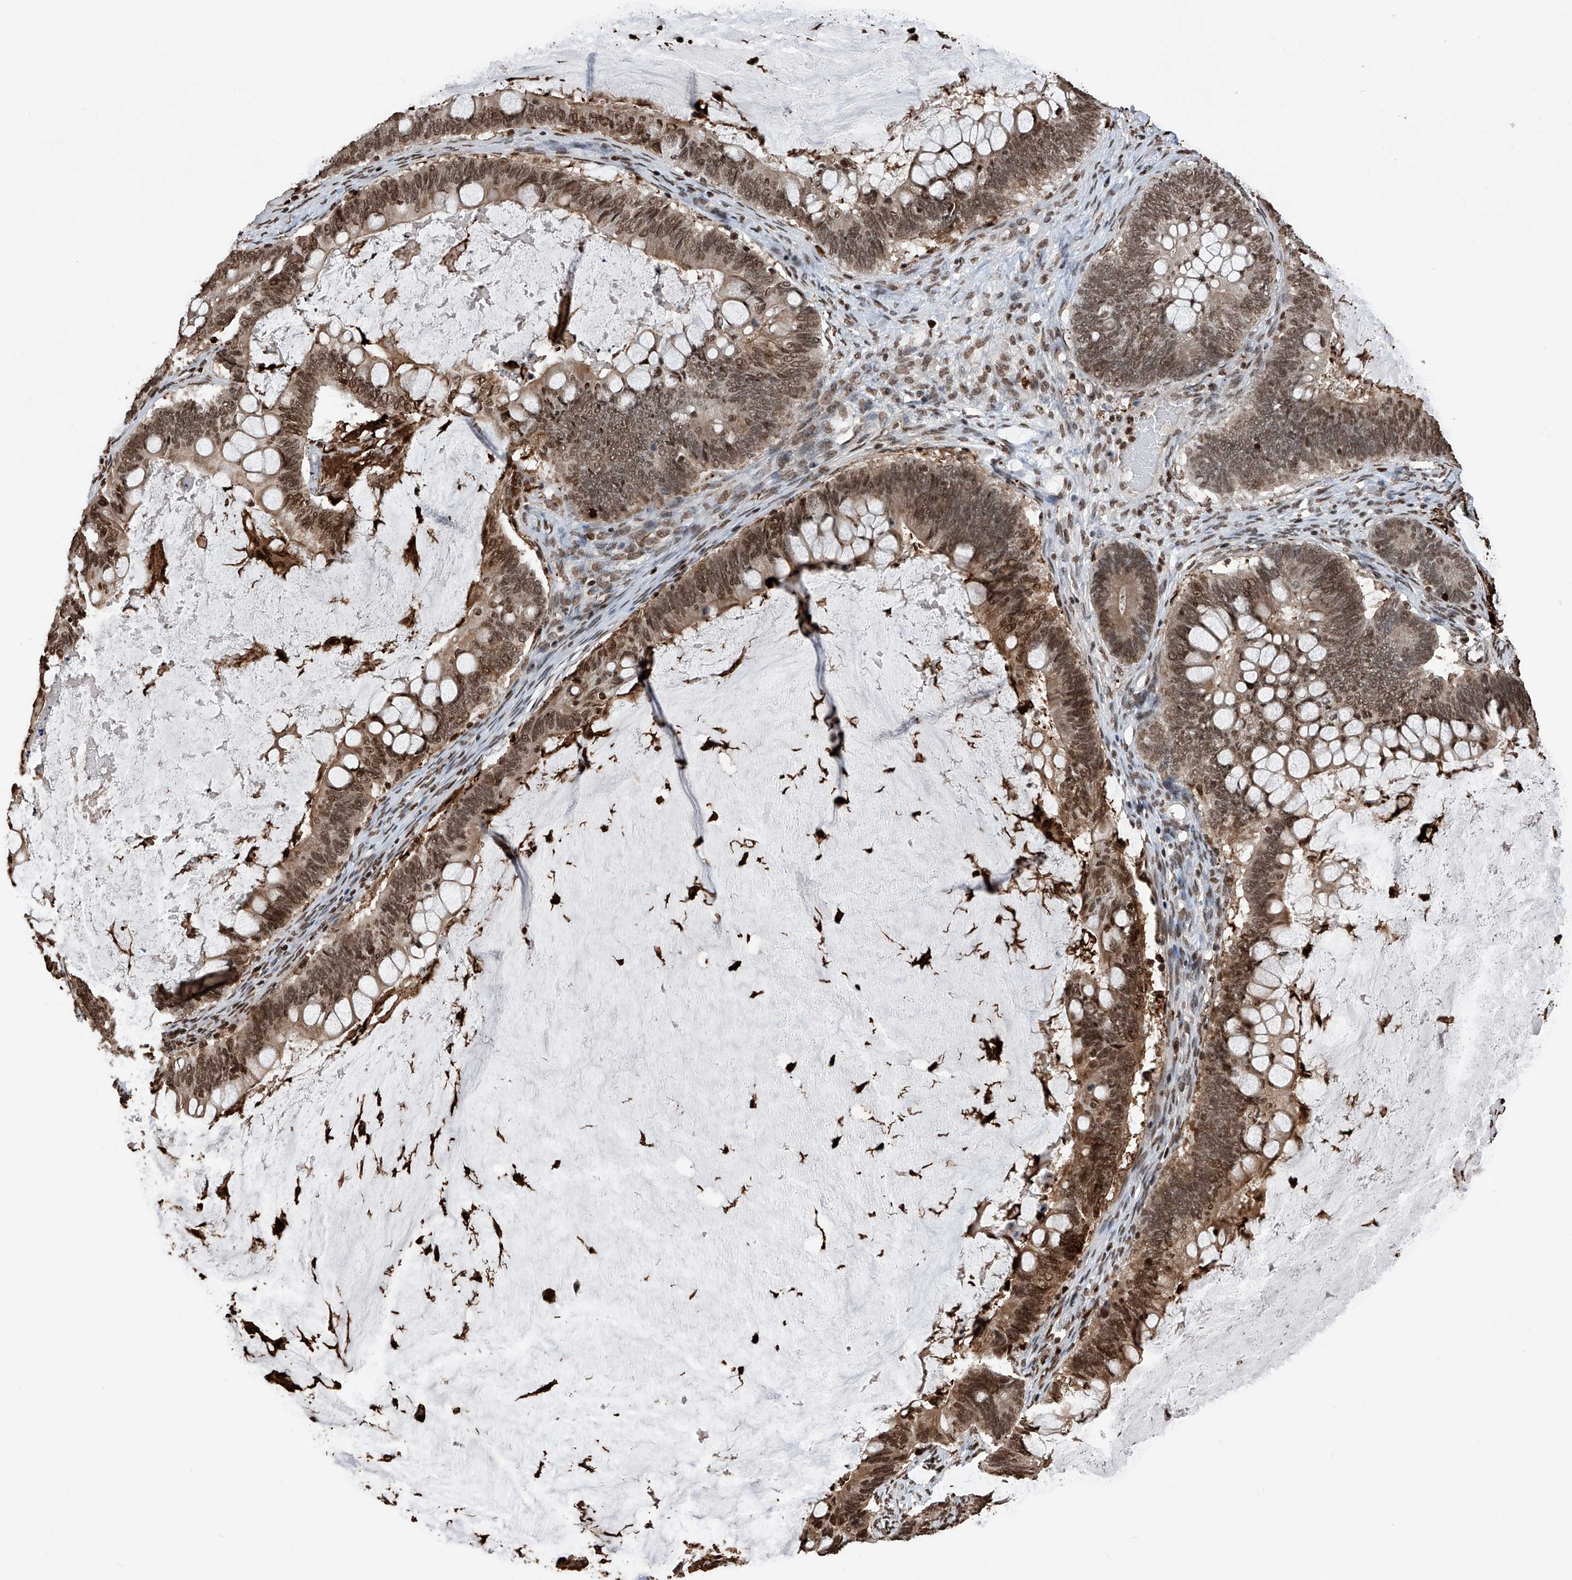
{"staining": {"intensity": "moderate", "quantity": ">75%", "location": "nuclear"}, "tissue": "ovarian cancer", "cell_type": "Tumor cells", "image_type": "cancer", "snomed": [{"axis": "morphology", "description": "Cystadenocarcinoma, mucinous, NOS"}, {"axis": "topography", "description": "Ovary"}], "caption": "DAB (3,3'-diaminobenzidine) immunohistochemical staining of human ovarian cancer (mucinous cystadenocarcinoma) exhibits moderate nuclear protein expression in about >75% of tumor cells.", "gene": "CFAP410", "patient": {"sex": "female", "age": 61}}